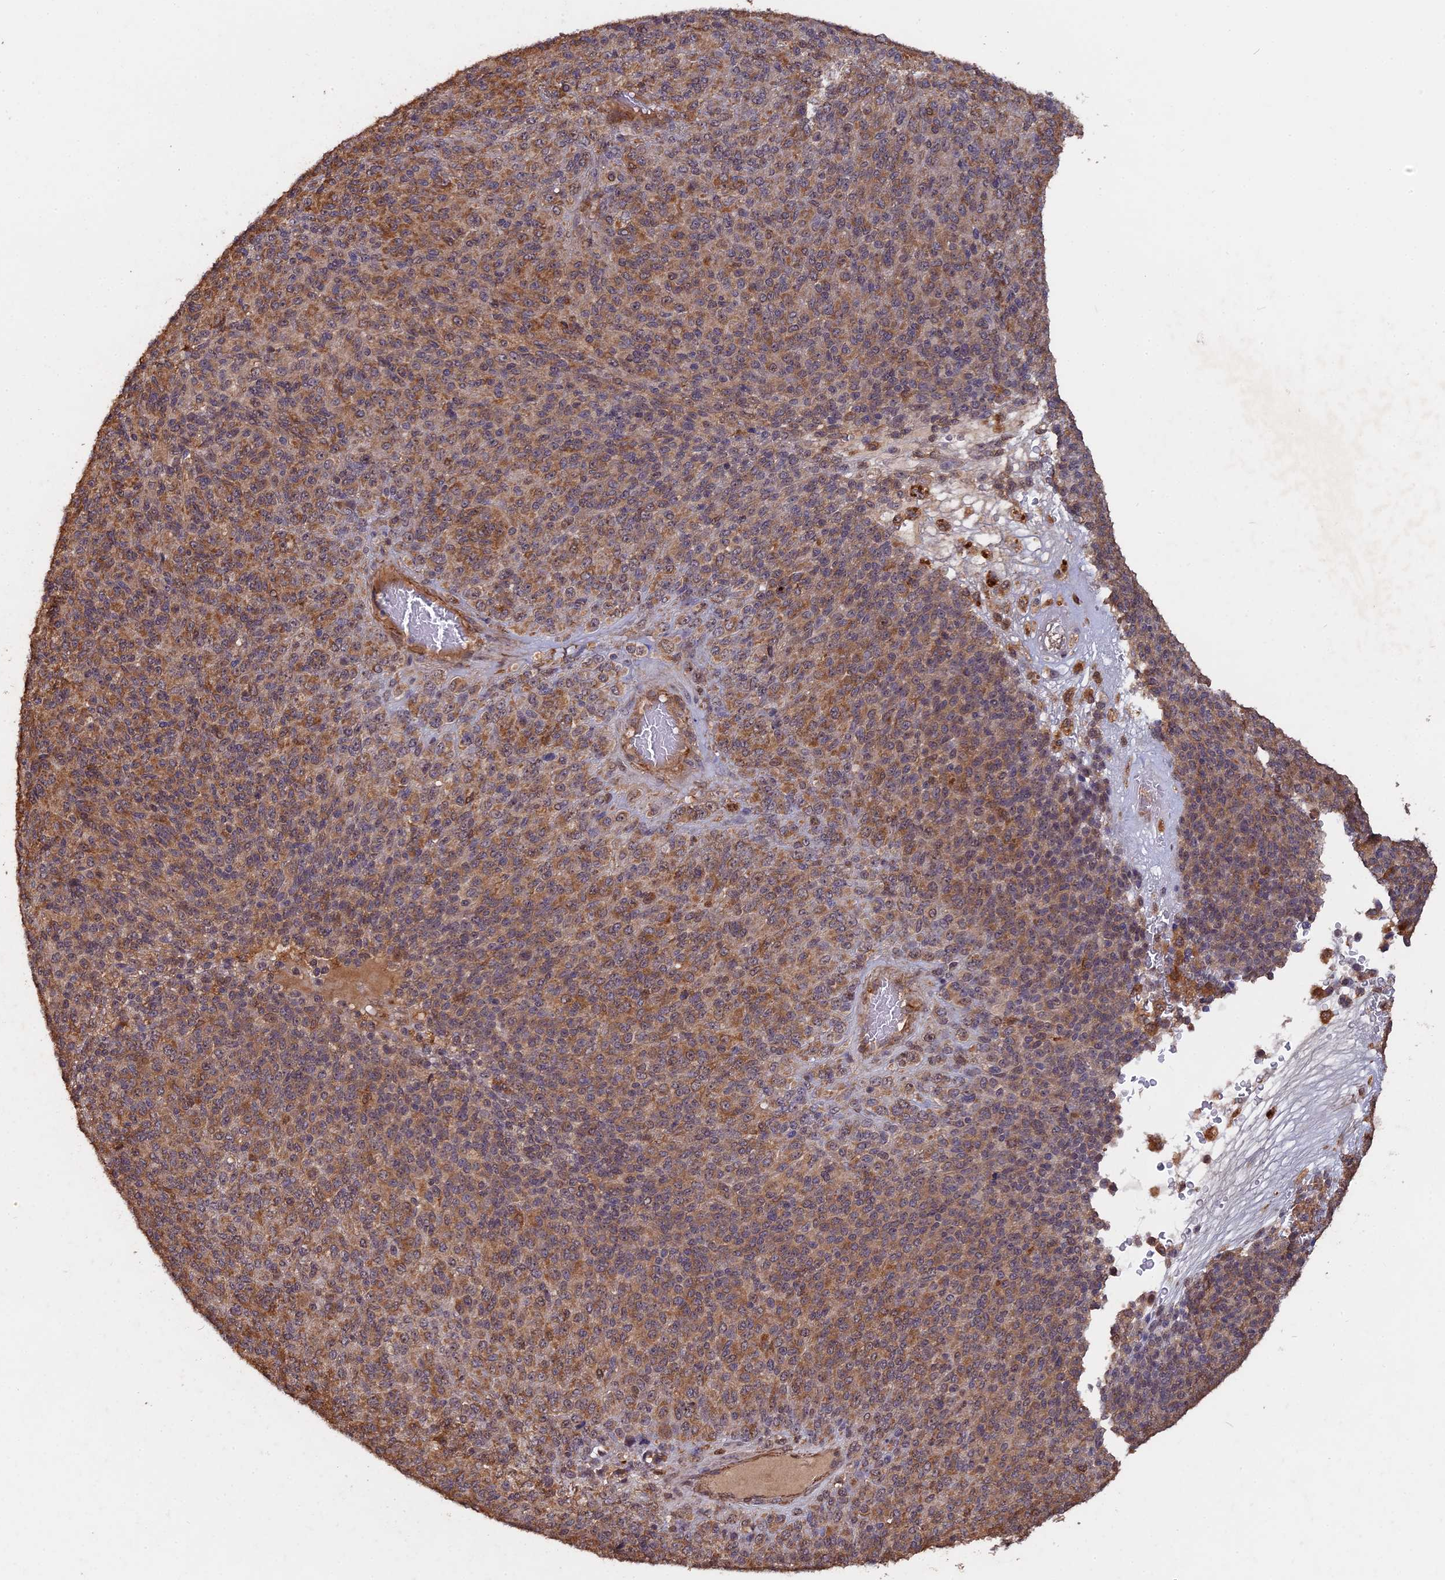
{"staining": {"intensity": "moderate", "quantity": "25%-75%", "location": "cytoplasmic/membranous"}, "tissue": "melanoma", "cell_type": "Tumor cells", "image_type": "cancer", "snomed": [{"axis": "morphology", "description": "Malignant melanoma, Metastatic site"}, {"axis": "topography", "description": "Brain"}], "caption": "There is medium levels of moderate cytoplasmic/membranous positivity in tumor cells of malignant melanoma (metastatic site), as demonstrated by immunohistochemical staining (brown color).", "gene": "SAC3D1", "patient": {"sex": "female", "age": 56}}